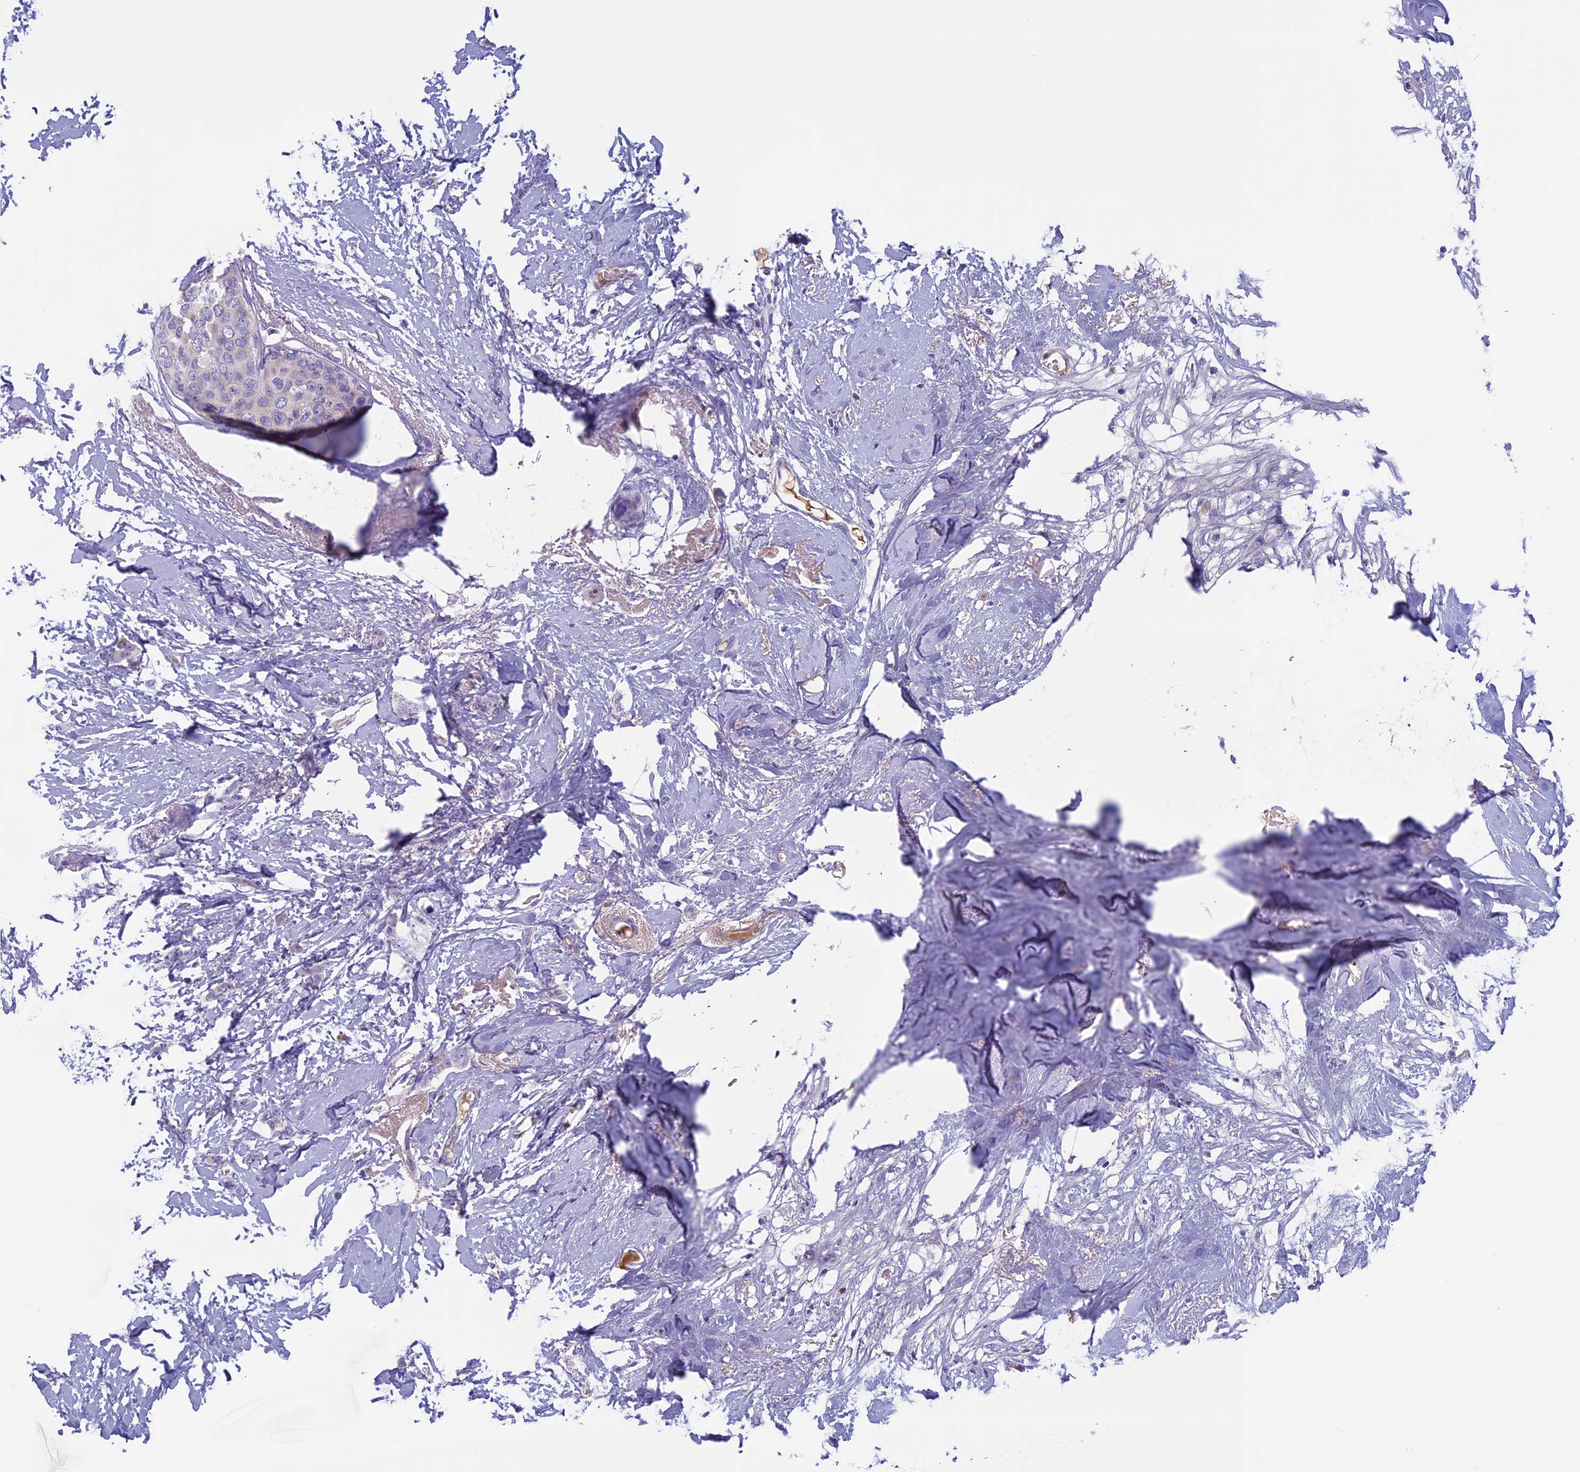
{"staining": {"intensity": "negative", "quantity": "none", "location": "none"}, "tissue": "breast cancer", "cell_type": "Tumor cells", "image_type": "cancer", "snomed": [{"axis": "morphology", "description": "Duct carcinoma"}, {"axis": "topography", "description": "Breast"}], "caption": "Human intraductal carcinoma (breast) stained for a protein using immunohistochemistry (IHC) shows no positivity in tumor cells.", "gene": "ANGPTL2", "patient": {"sex": "female", "age": 72}}